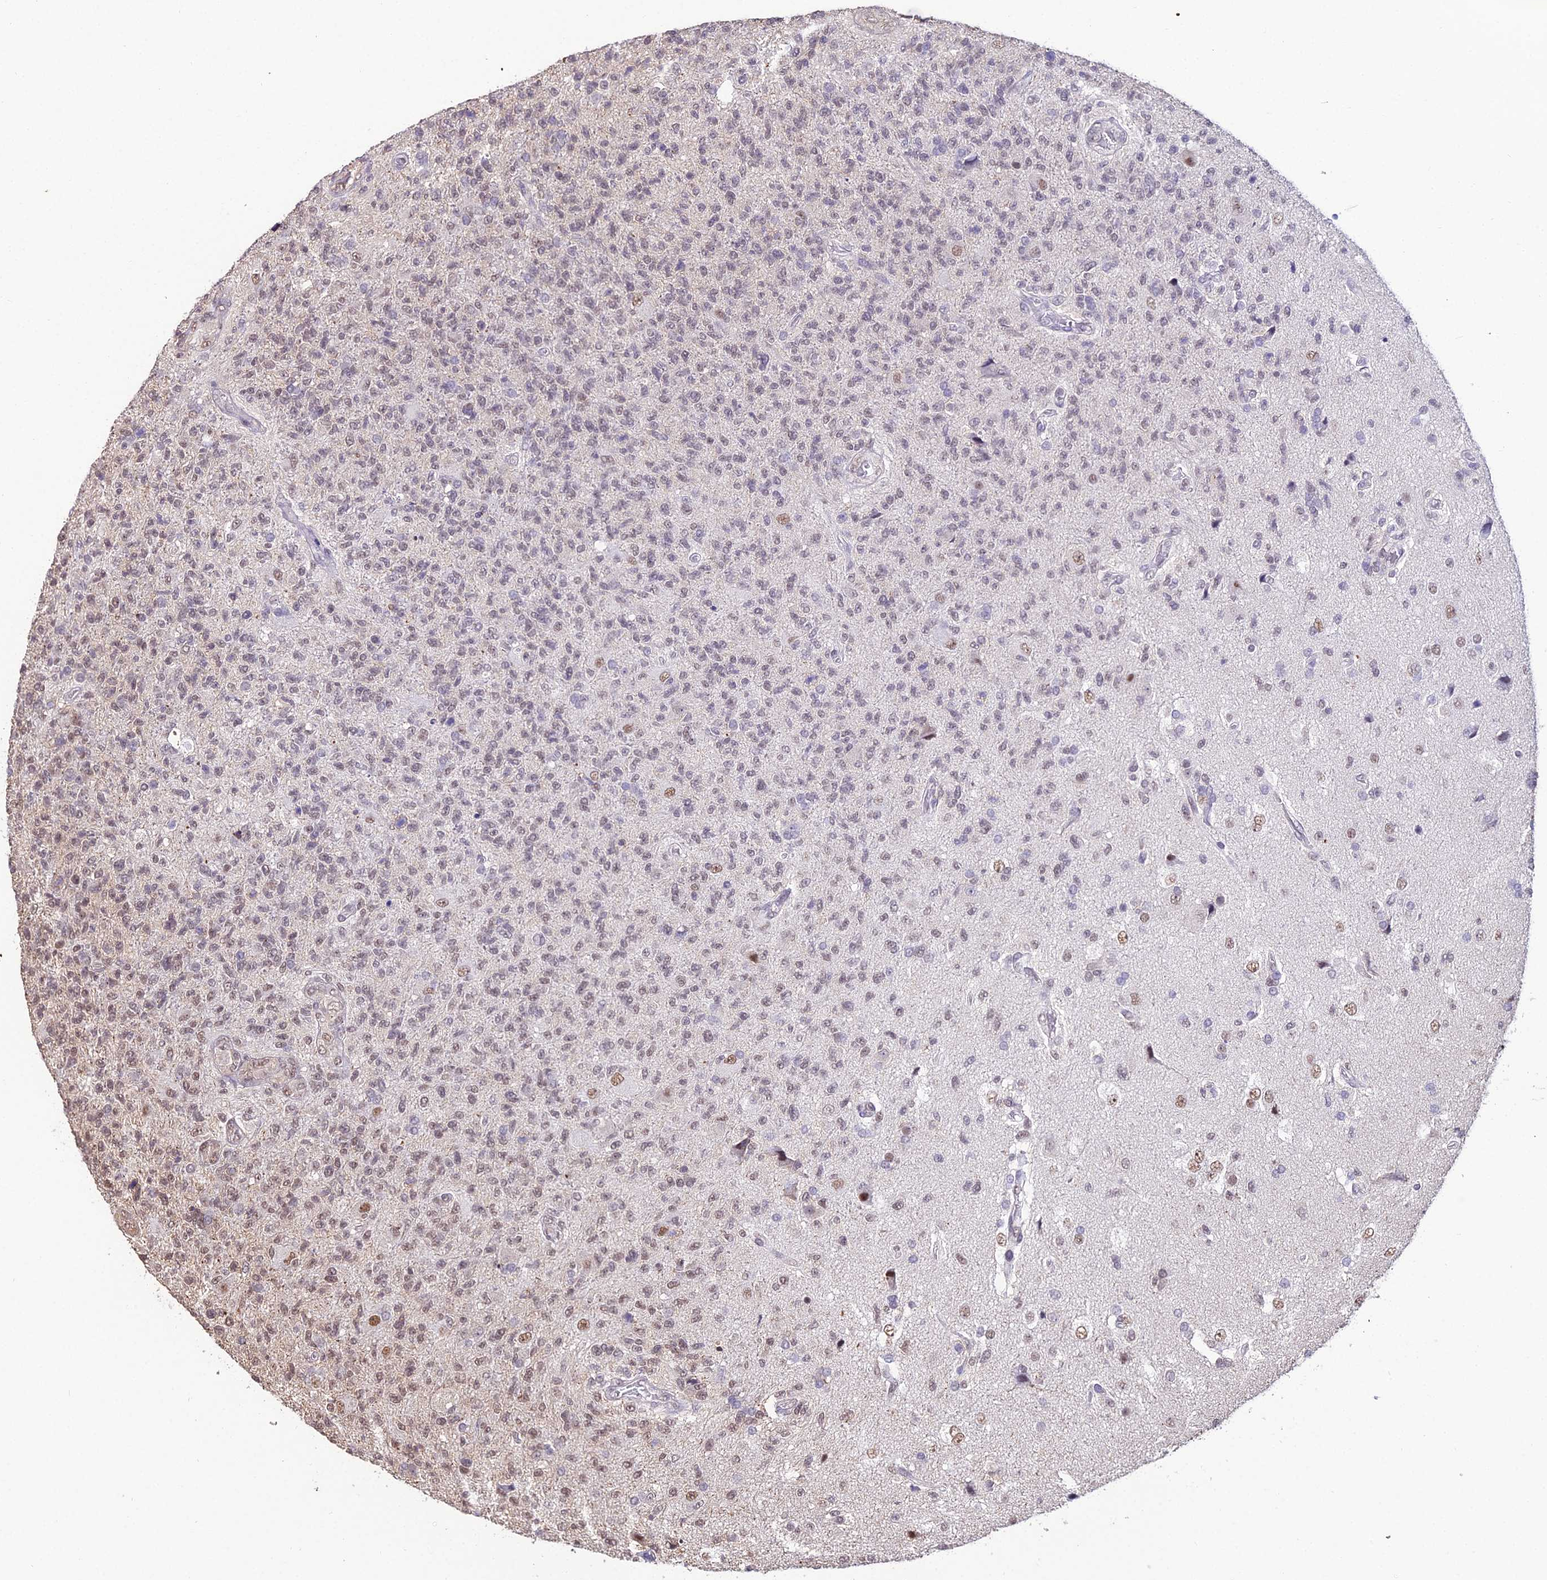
{"staining": {"intensity": "weak", "quantity": "25%-75%", "location": "nuclear"}, "tissue": "glioma", "cell_type": "Tumor cells", "image_type": "cancer", "snomed": [{"axis": "morphology", "description": "Glioma, malignant, High grade"}, {"axis": "topography", "description": "Brain"}], "caption": "Glioma tissue shows weak nuclear staining in approximately 25%-75% of tumor cells", "gene": "PPP4C", "patient": {"sex": "male", "age": 56}}